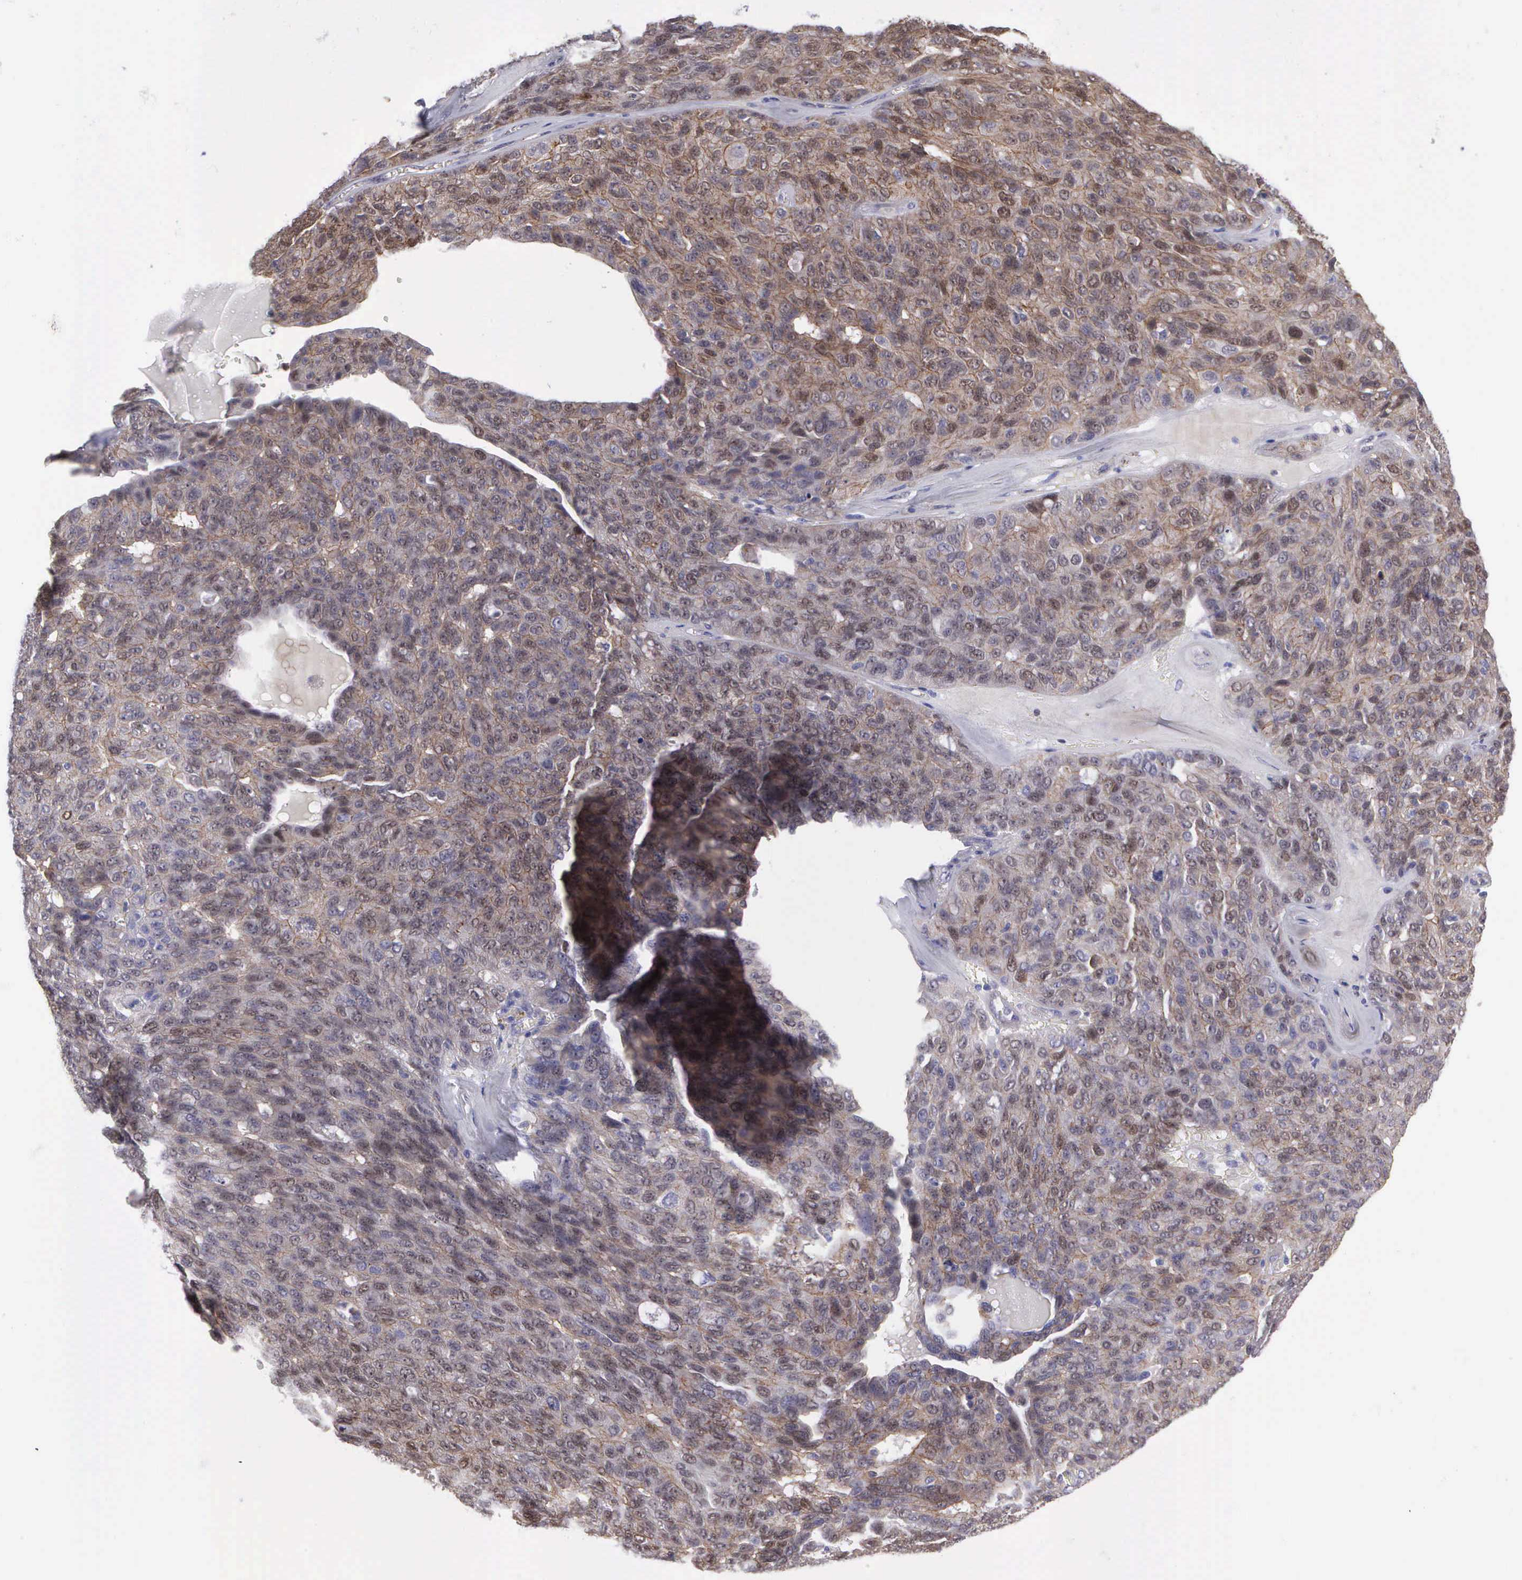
{"staining": {"intensity": "weak", "quantity": "25%-75%", "location": "cytoplasmic/membranous,nuclear"}, "tissue": "ovarian cancer", "cell_type": "Tumor cells", "image_type": "cancer", "snomed": [{"axis": "morphology", "description": "Carcinoma, endometroid"}, {"axis": "topography", "description": "Ovary"}], "caption": "Brown immunohistochemical staining in human ovarian endometroid carcinoma displays weak cytoplasmic/membranous and nuclear staining in approximately 25%-75% of tumor cells.", "gene": "MICAL3", "patient": {"sex": "female", "age": 60}}